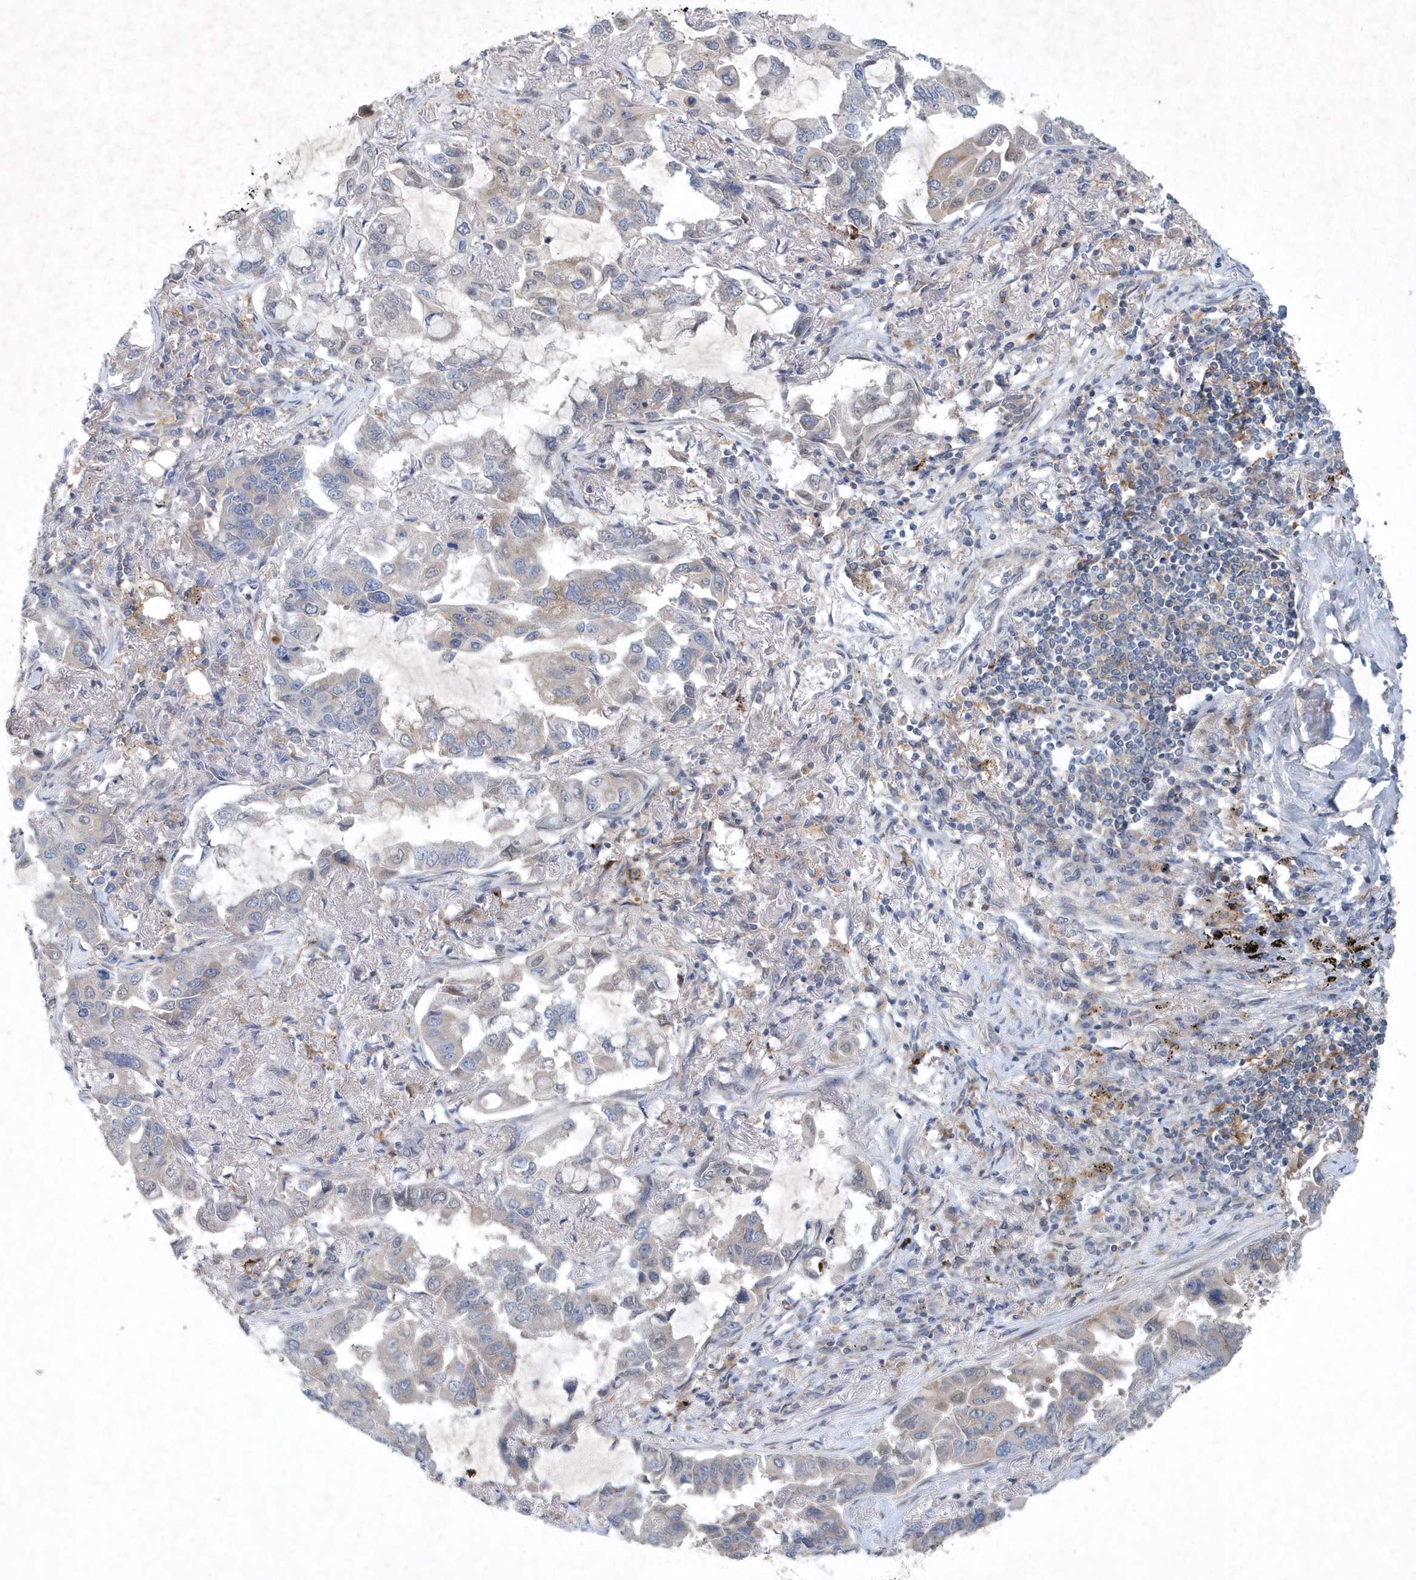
{"staining": {"intensity": "negative", "quantity": "none", "location": "none"}, "tissue": "lung cancer", "cell_type": "Tumor cells", "image_type": "cancer", "snomed": [{"axis": "morphology", "description": "Adenocarcinoma, NOS"}, {"axis": "topography", "description": "Lung"}], "caption": "Tumor cells are negative for brown protein staining in adenocarcinoma (lung). The staining was performed using DAB (3,3'-diaminobenzidine) to visualize the protein expression in brown, while the nuclei were stained in blue with hematoxylin (Magnification: 20x).", "gene": "P2RY10", "patient": {"sex": "male", "age": 64}}